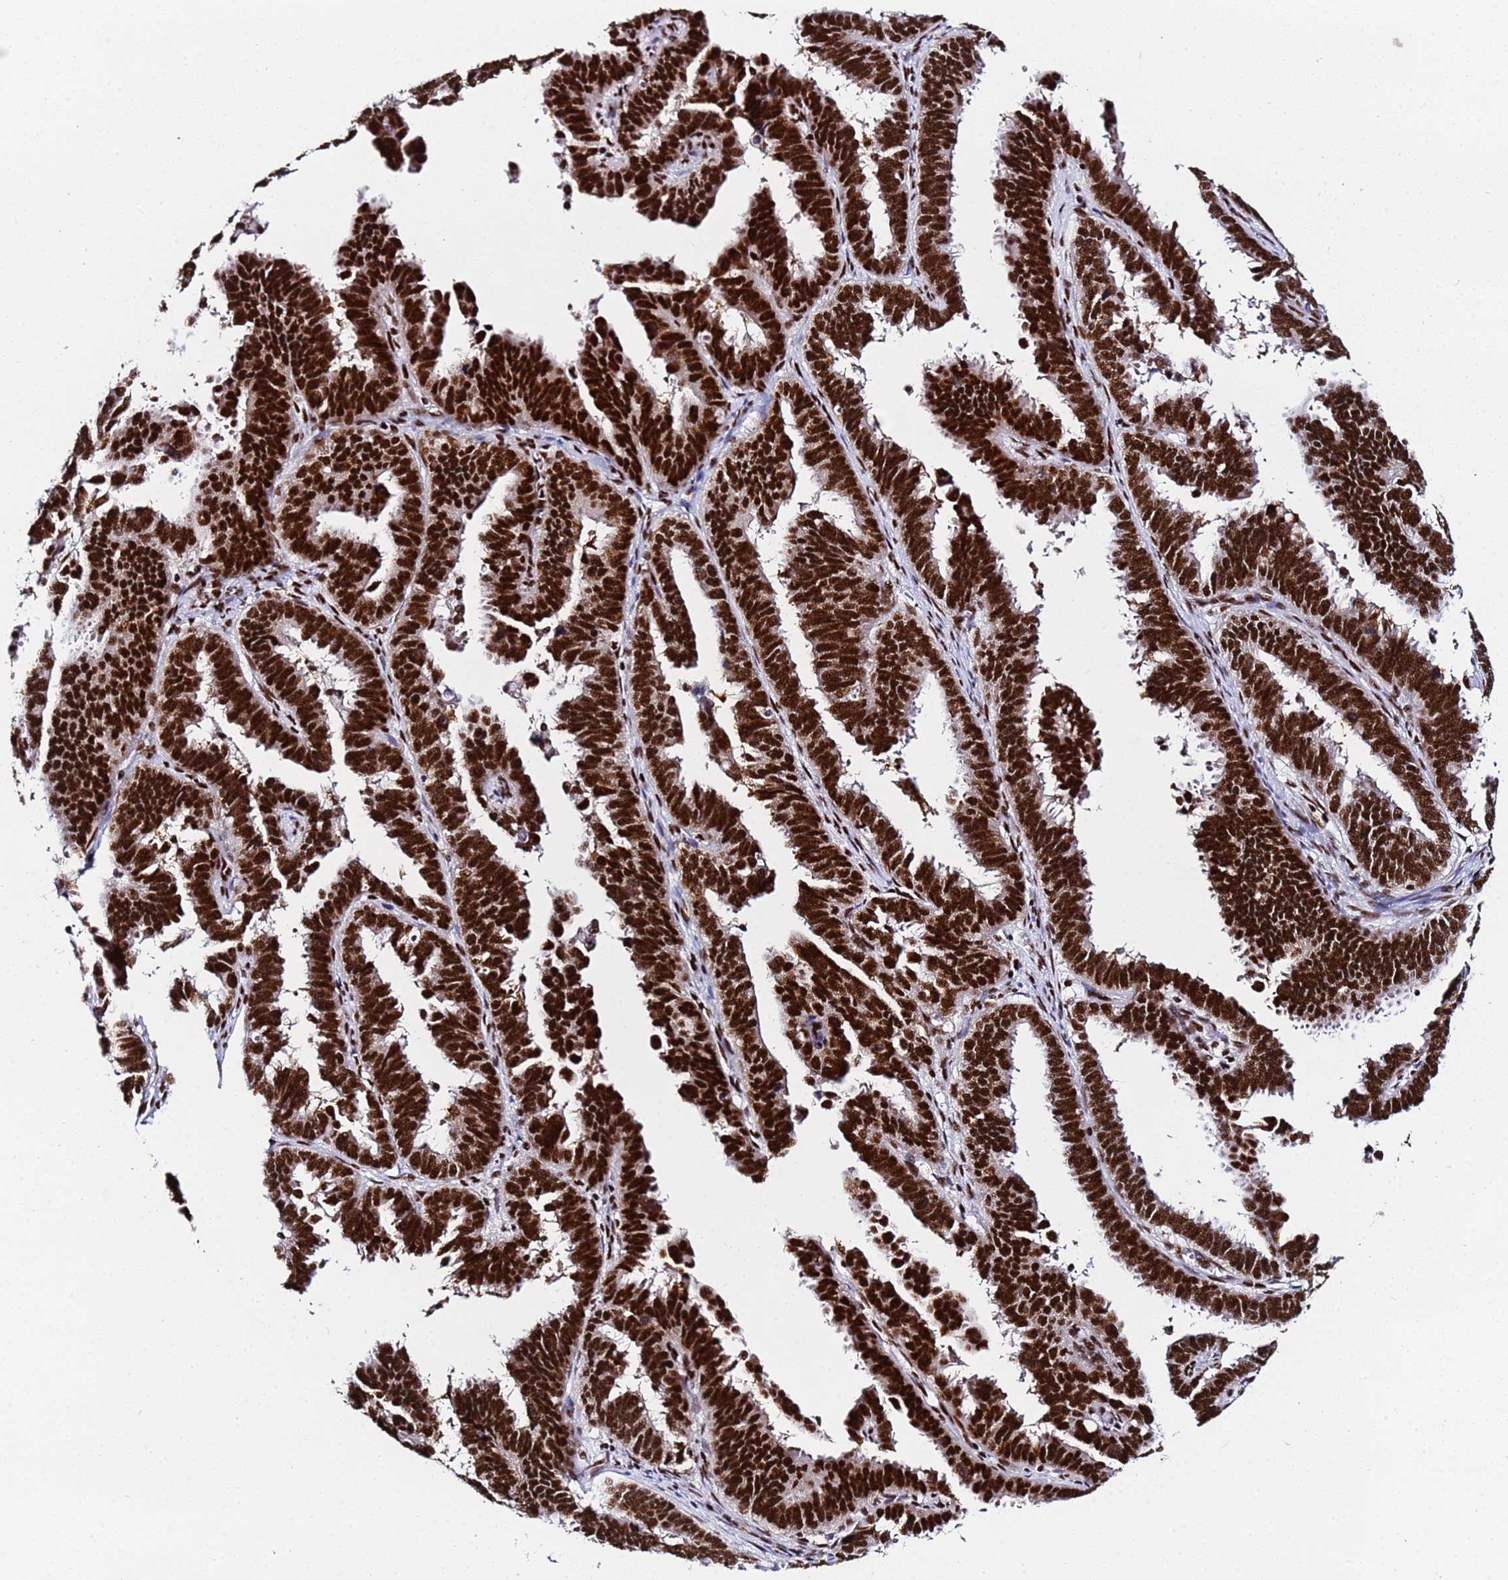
{"staining": {"intensity": "strong", "quantity": ">75%", "location": "nuclear"}, "tissue": "endometrial cancer", "cell_type": "Tumor cells", "image_type": "cancer", "snomed": [{"axis": "morphology", "description": "Adenocarcinoma, NOS"}, {"axis": "topography", "description": "Endometrium"}], "caption": "About >75% of tumor cells in human adenocarcinoma (endometrial) show strong nuclear protein expression as visualized by brown immunohistochemical staining.", "gene": "SNRPA1", "patient": {"sex": "female", "age": 75}}